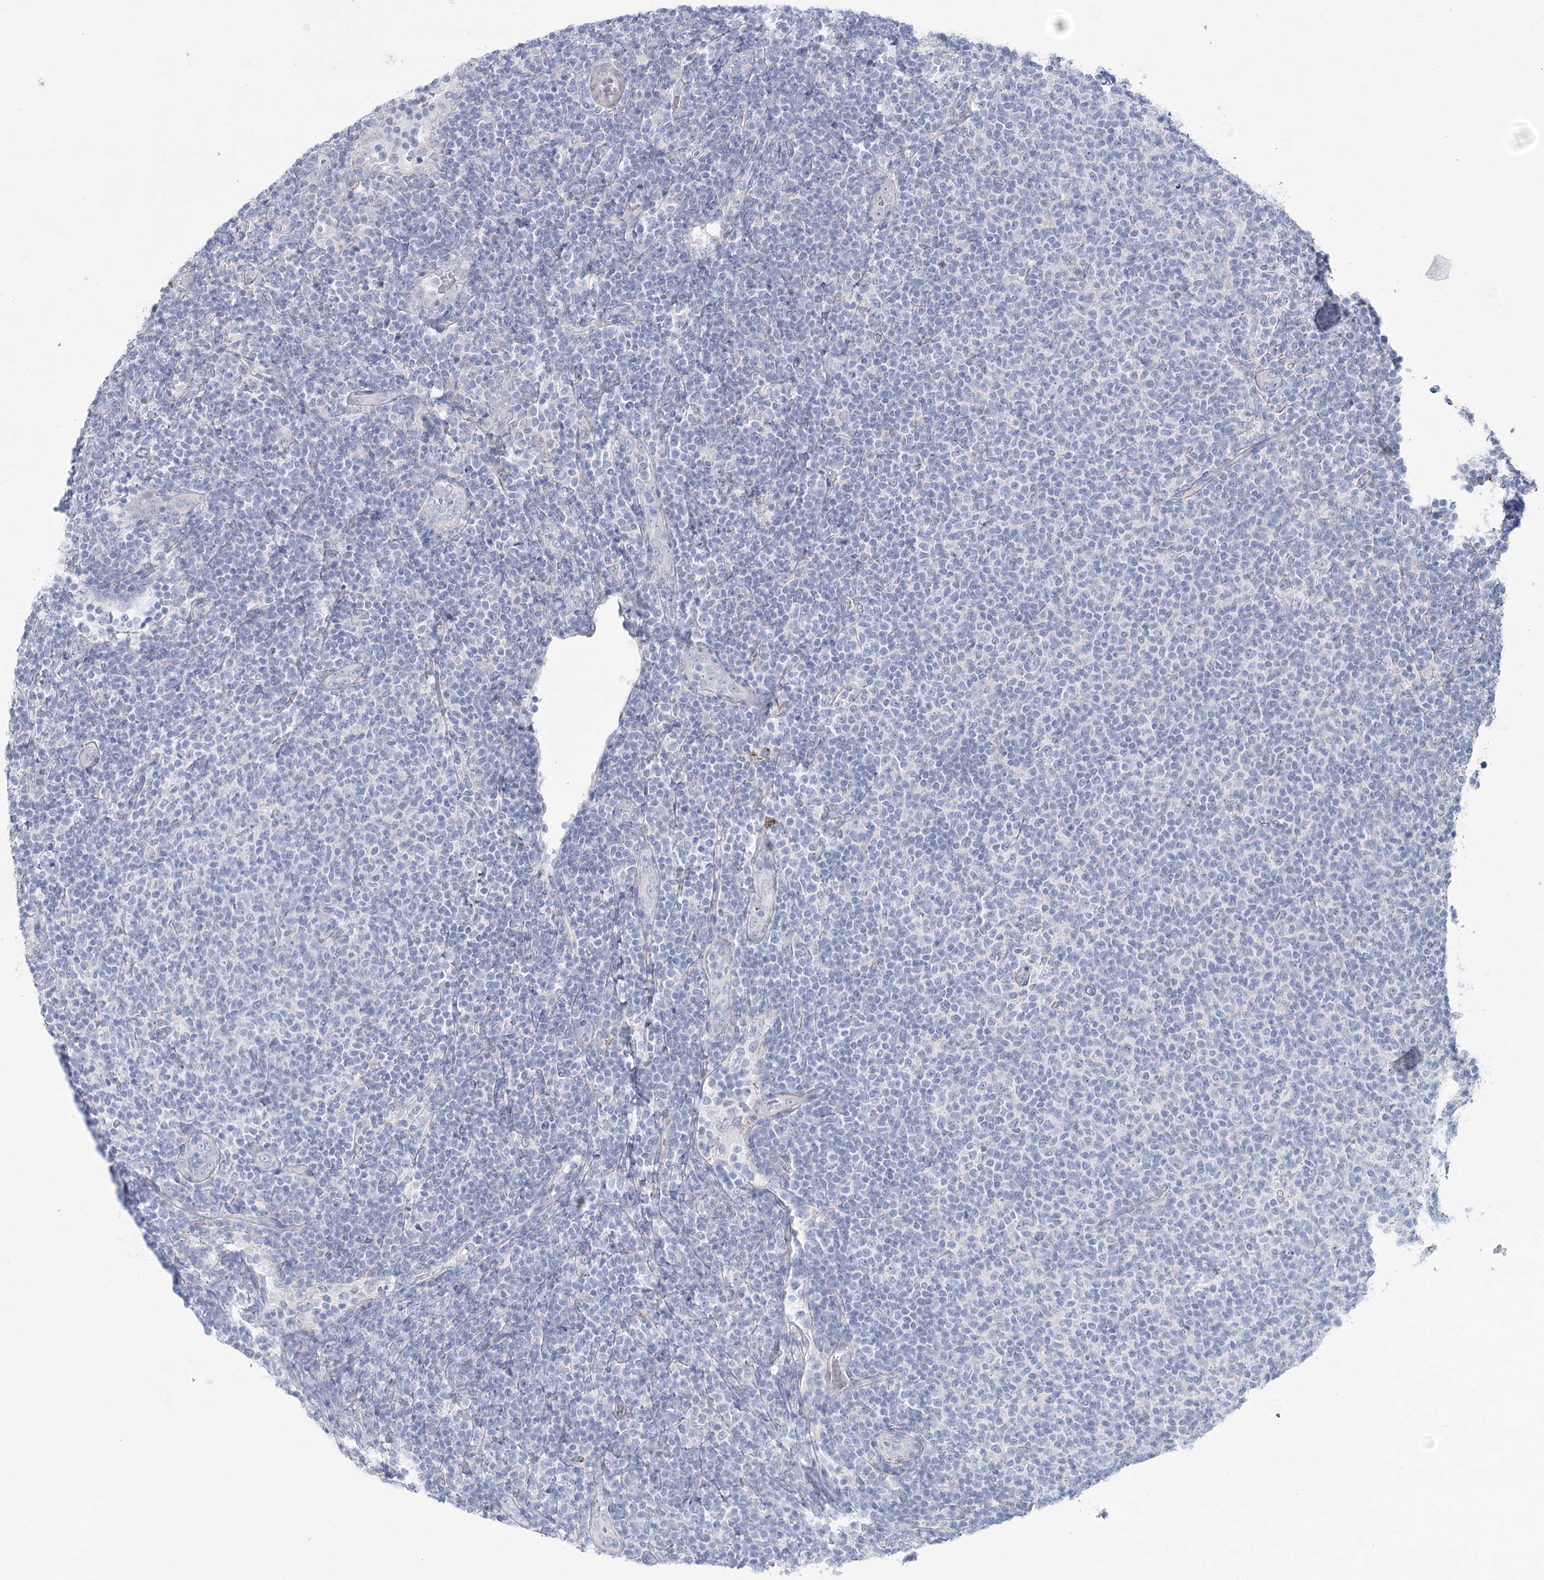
{"staining": {"intensity": "negative", "quantity": "none", "location": "none"}, "tissue": "lymphoma", "cell_type": "Tumor cells", "image_type": "cancer", "snomed": [{"axis": "morphology", "description": "Malignant lymphoma, non-Hodgkin's type, Low grade"}, {"axis": "topography", "description": "Lymph node"}], "caption": "DAB (3,3'-diaminobenzidine) immunohistochemical staining of low-grade malignant lymphoma, non-Hodgkin's type reveals no significant staining in tumor cells.", "gene": "CCDC88A", "patient": {"sex": "male", "age": 66}}